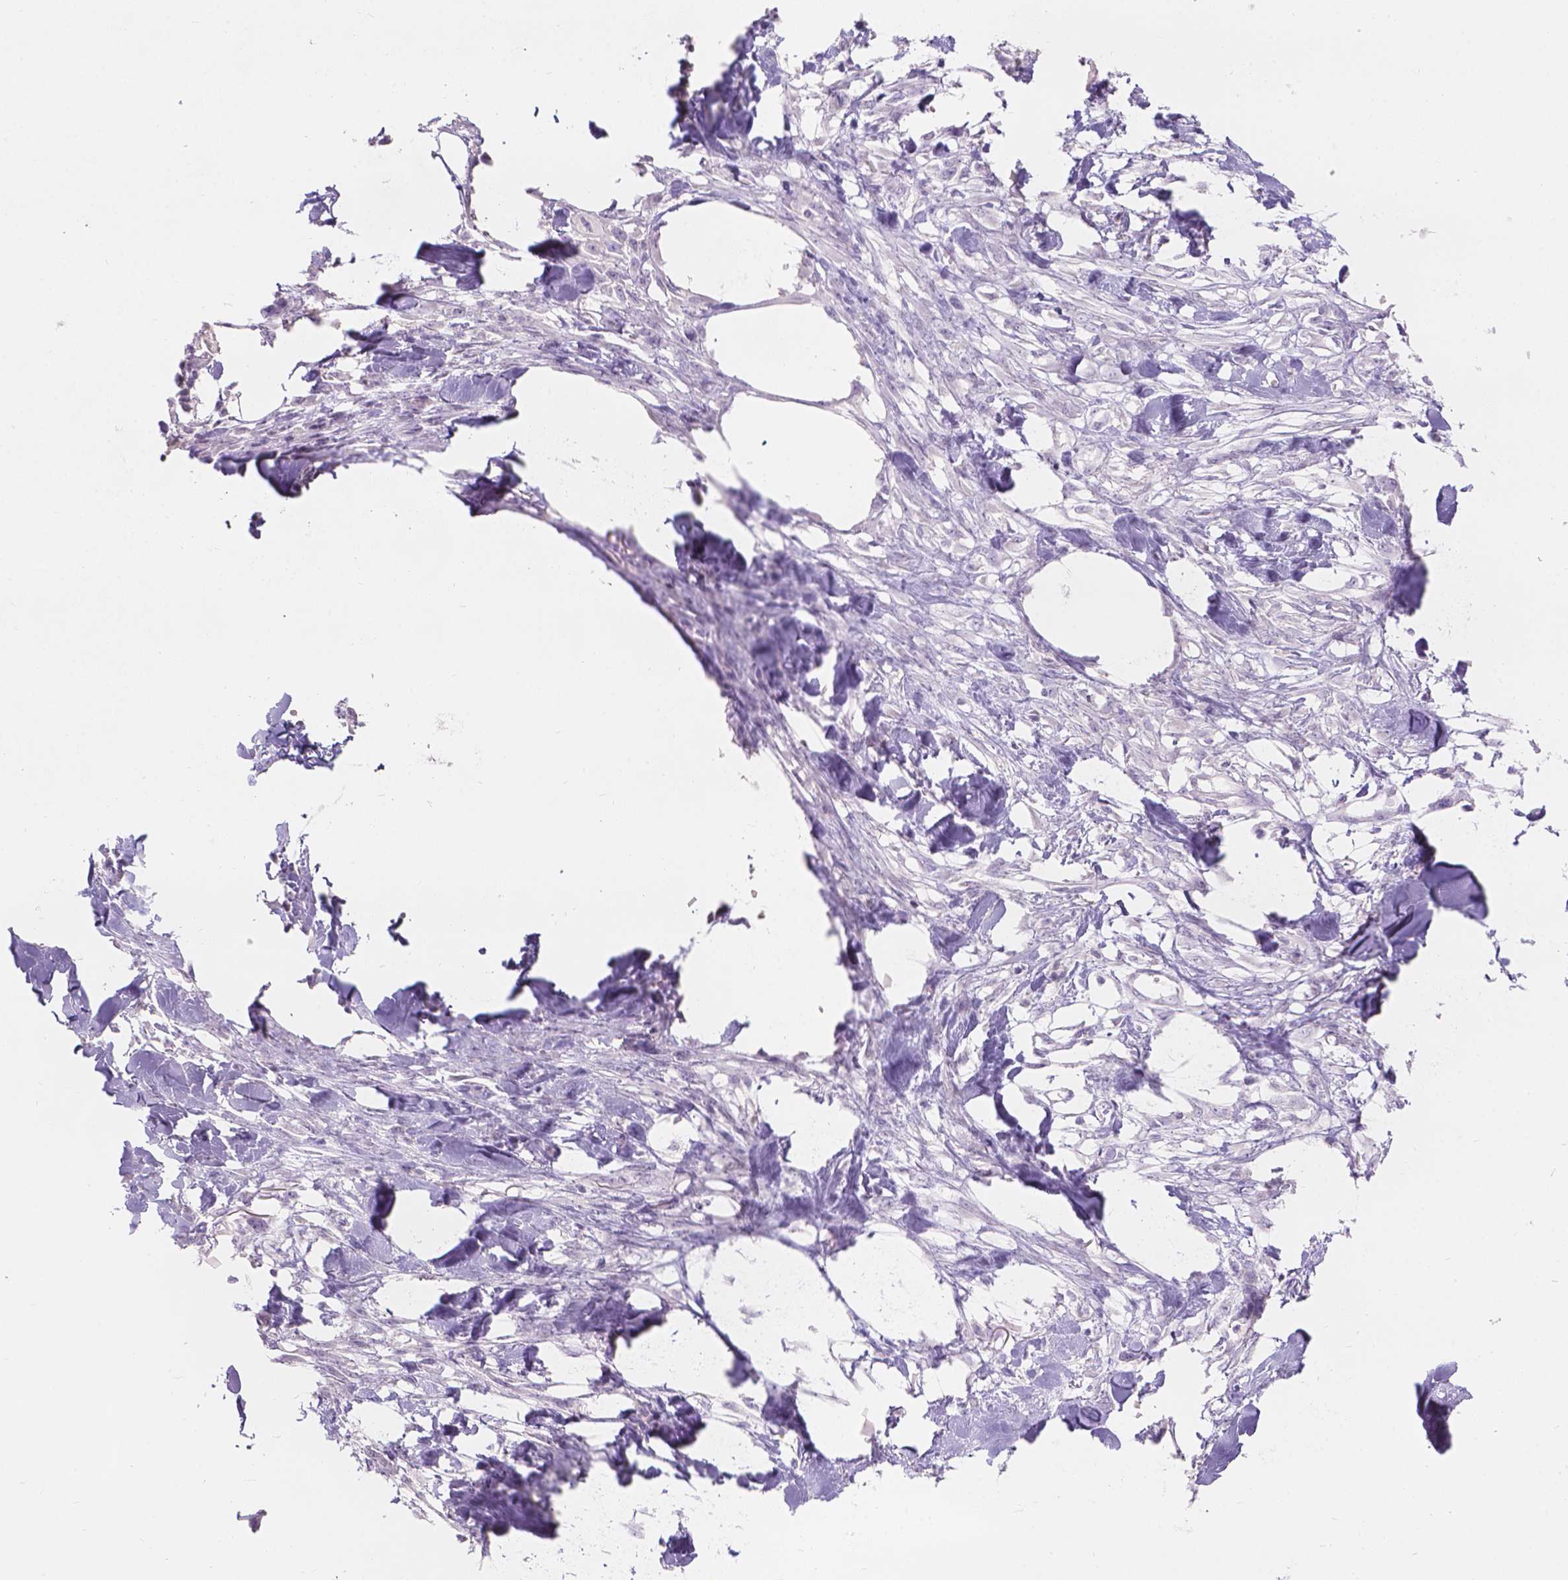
{"staining": {"intensity": "negative", "quantity": "none", "location": "none"}, "tissue": "skin cancer", "cell_type": "Tumor cells", "image_type": "cancer", "snomed": [{"axis": "morphology", "description": "Squamous cell carcinoma, NOS"}, {"axis": "topography", "description": "Skin"}], "caption": "DAB (3,3'-diaminobenzidine) immunohistochemical staining of squamous cell carcinoma (skin) reveals no significant expression in tumor cells. Nuclei are stained in blue.", "gene": "HTN3", "patient": {"sex": "female", "age": 59}}